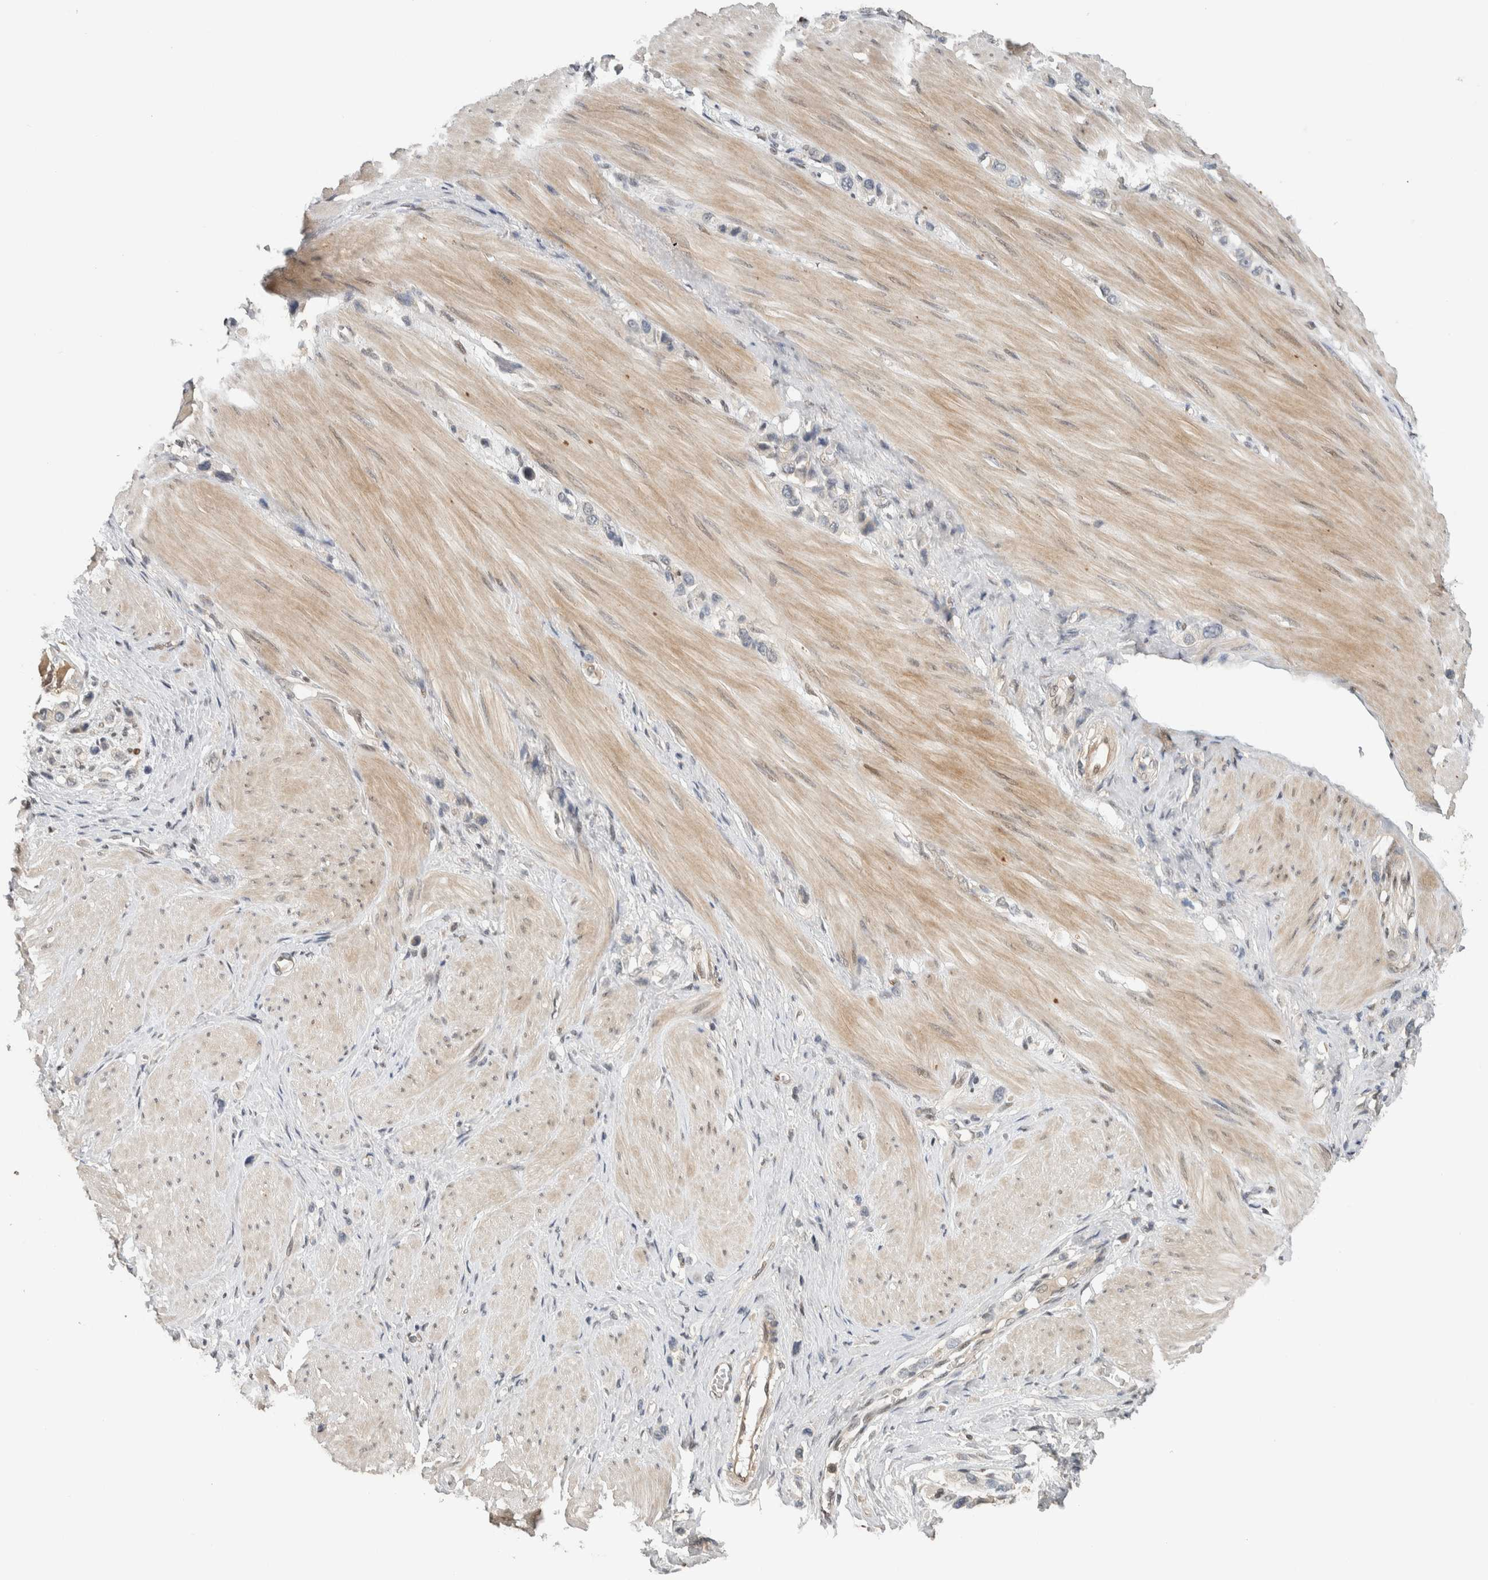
{"staining": {"intensity": "weak", "quantity": "<25%", "location": "cytoplasmic/membranous"}, "tissue": "stomach cancer", "cell_type": "Tumor cells", "image_type": "cancer", "snomed": [{"axis": "morphology", "description": "Adenocarcinoma, NOS"}, {"axis": "topography", "description": "Stomach"}], "caption": "Tumor cells show no significant staining in stomach cancer (adenocarcinoma). The staining was performed using DAB to visualize the protein expression in brown, while the nuclei were stained in blue with hematoxylin (Magnification: 20x).", "gene": "CYSRT1", "patient": {"sex": "female", "age": 65}}